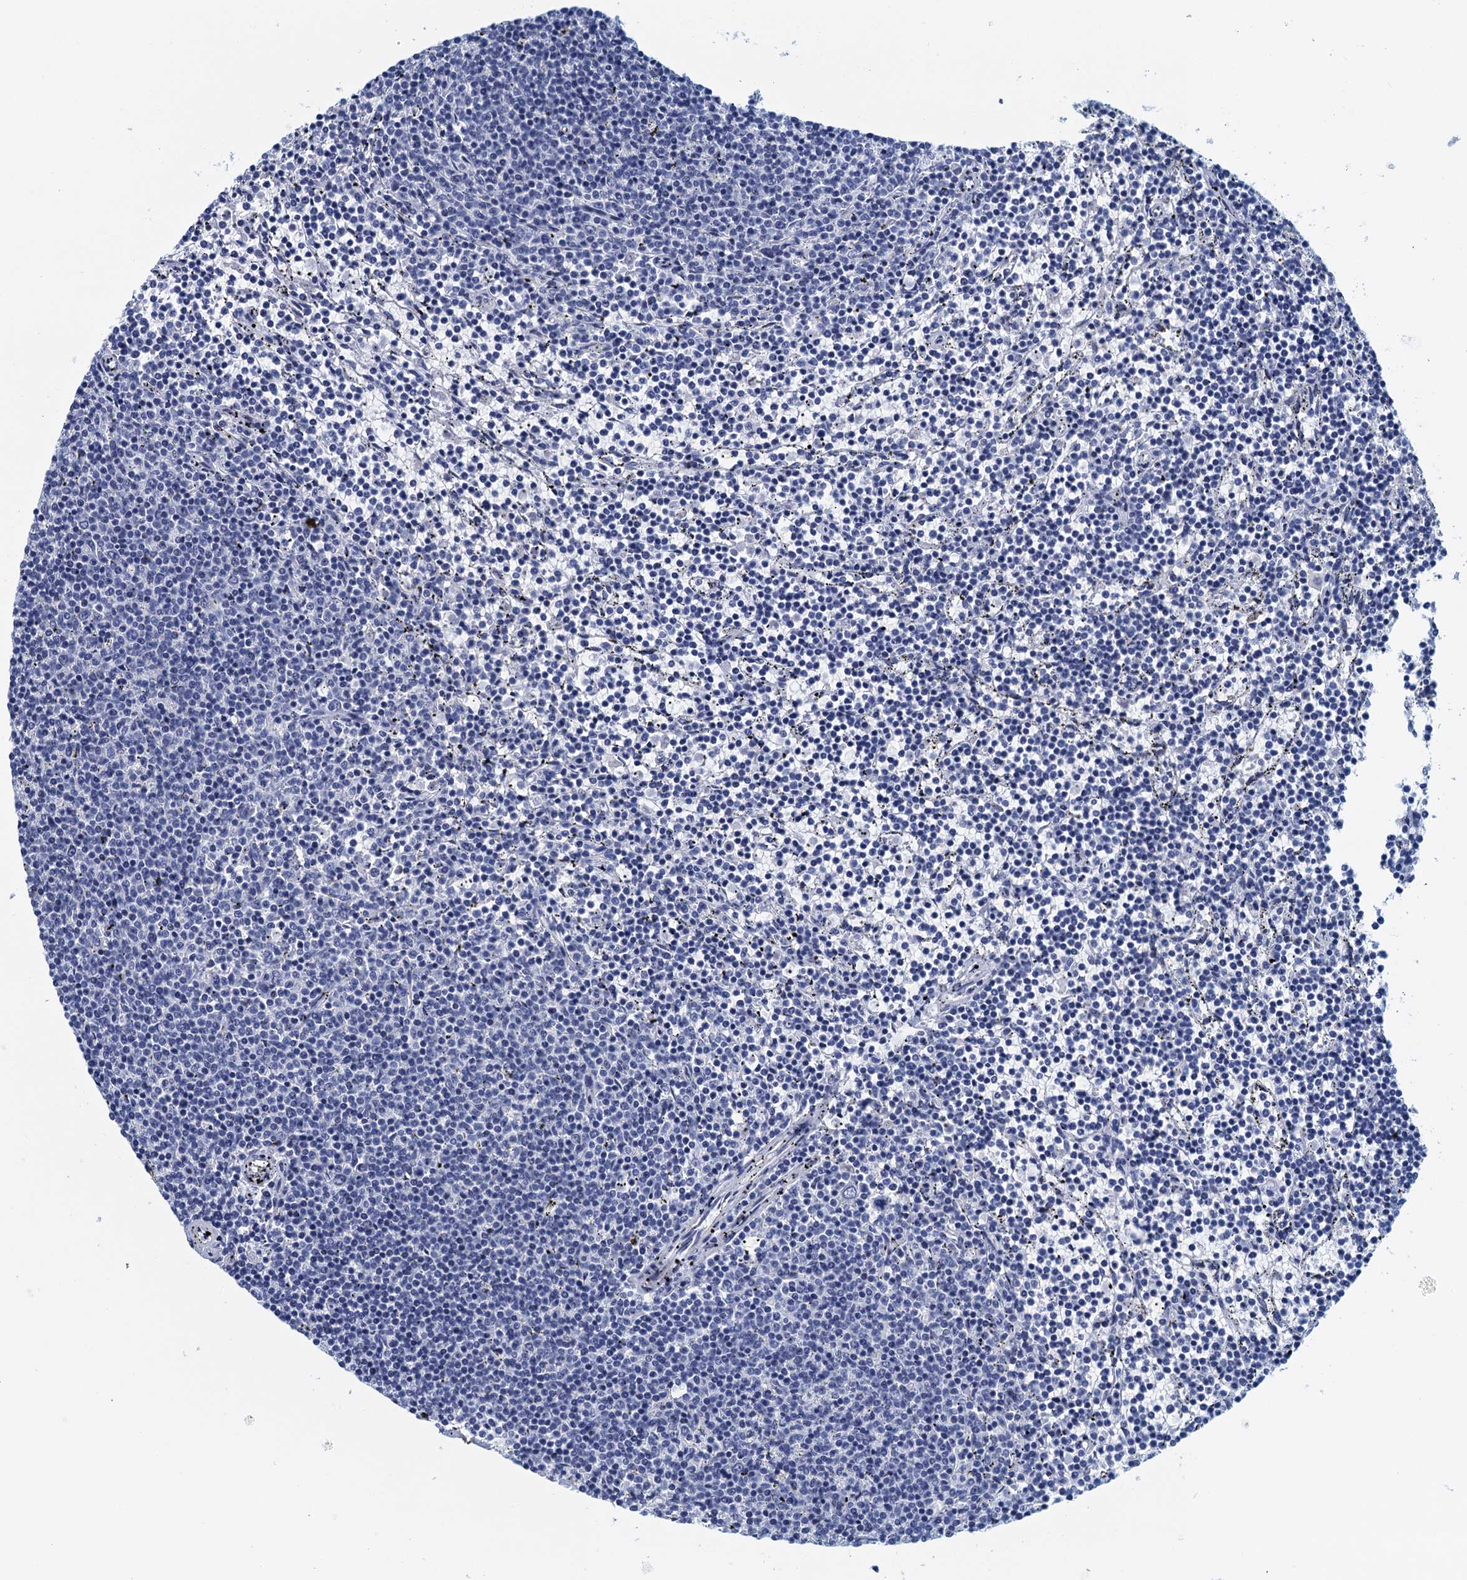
{"staining": {"intensity": "negative", "quantity": "none", "location": "none"}, "tissue": "lymphoma", "cell_type": "Tumor cells", "image_type": "cancer", "snomed": [{"axis": "morphology", "description": "Malignant lymphoma, non-Hodgkin's type, Low grade"}, {"axis": "topography", "description": "Spleen"}], "caption": "Histopathology image shows no protein positivity in tumor cells of low-grade malignant lymphoma, non-Hodgkin's type tissue.", "gene": "CYP51A1", "patient": {"sex": "female", "age": 50}}